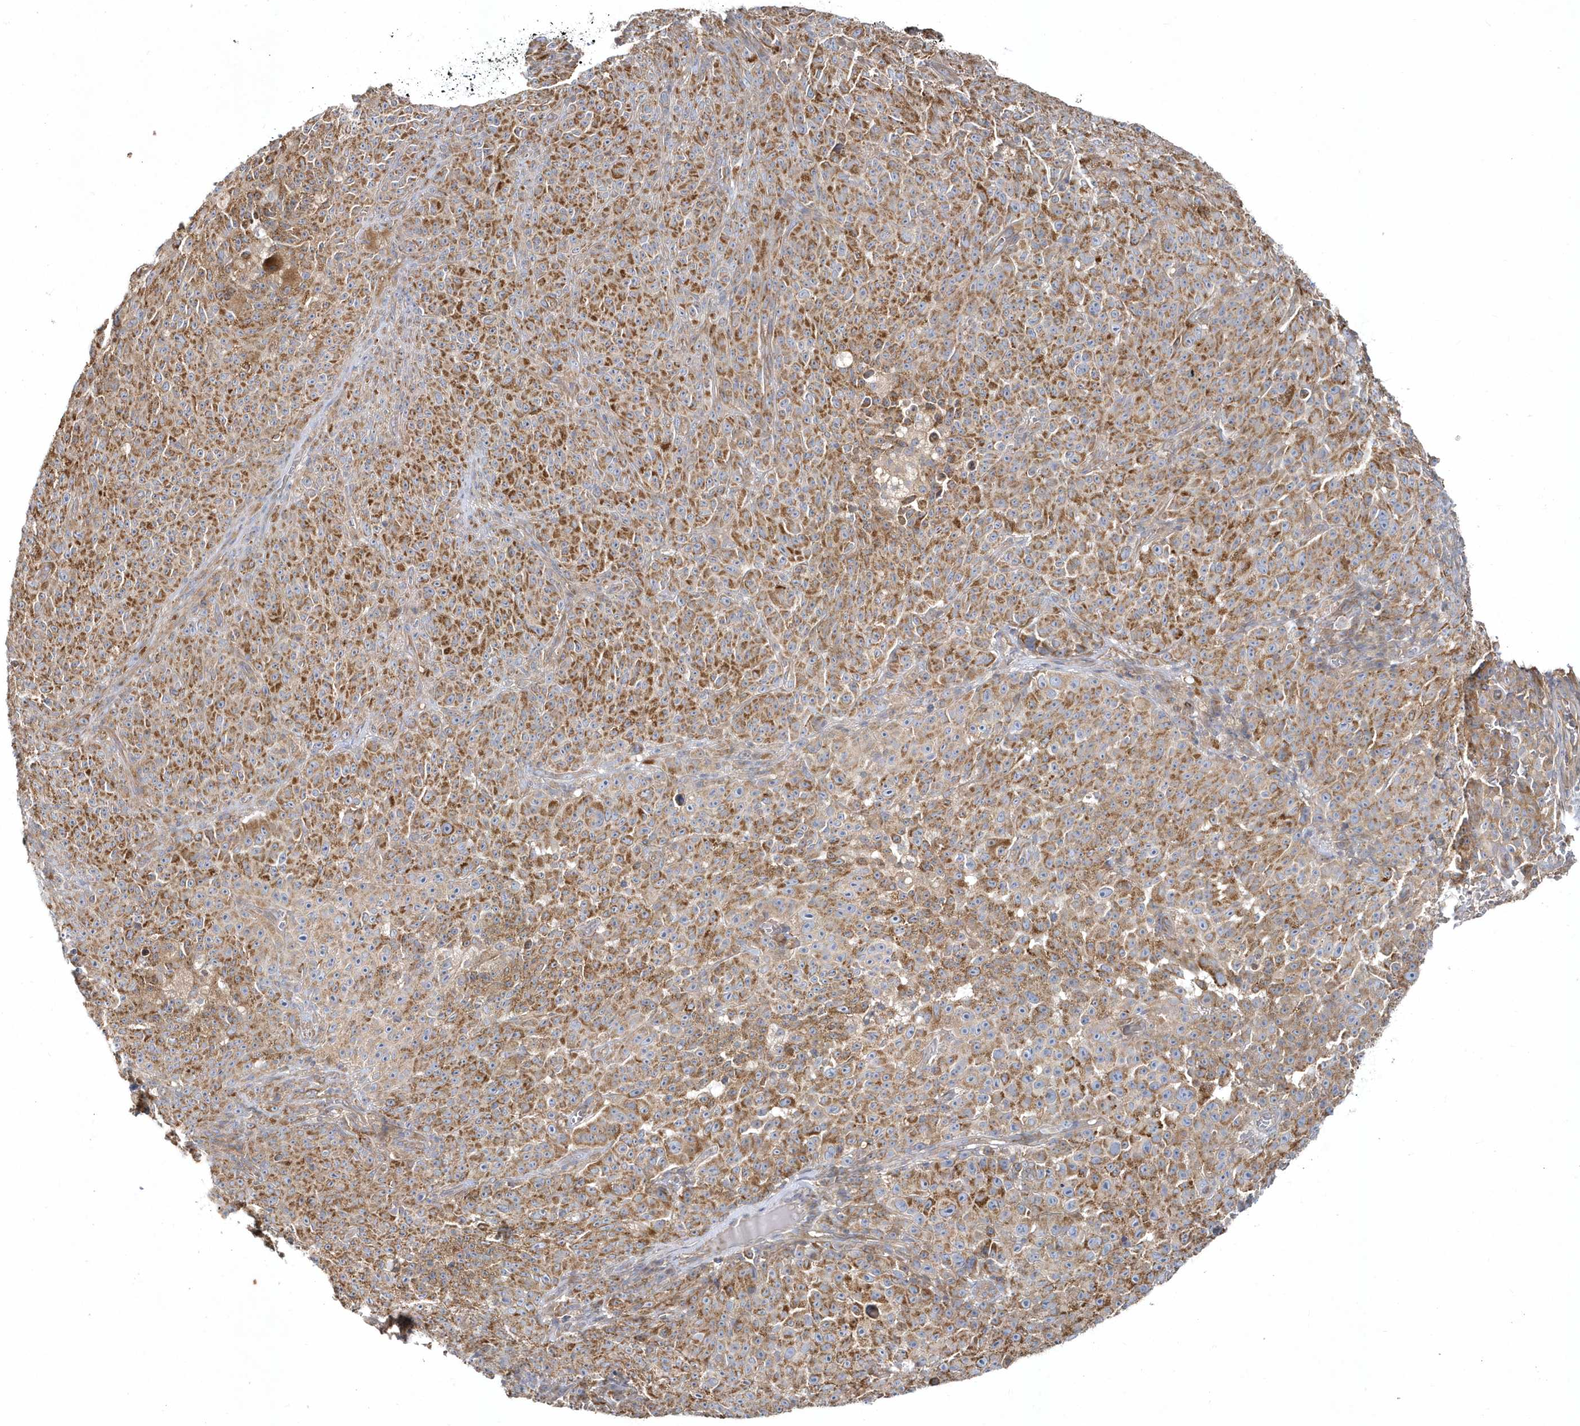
{"staining": {"intensity": "moderate", "quantity": ">75%", "location": "cytoplasmic/membranous"}, "tissue": "melanoma", "cell_type": "Tumor cells", "image_type": "cancer", "snomed": [{"axis": "morphology", "description": "Malignant melanoma, NOS"}, {"axis": "topography", "description": "Skin"}], "caption": "Immunohistochemistry (IHC) (DAB) staining of human malignant melanoma demonstrates moderate cytoplasmic/membranous protein expression in about >75% of tumor cells.", "gene": "LEXM", "patient": {"sex": "female", "age": 82}}